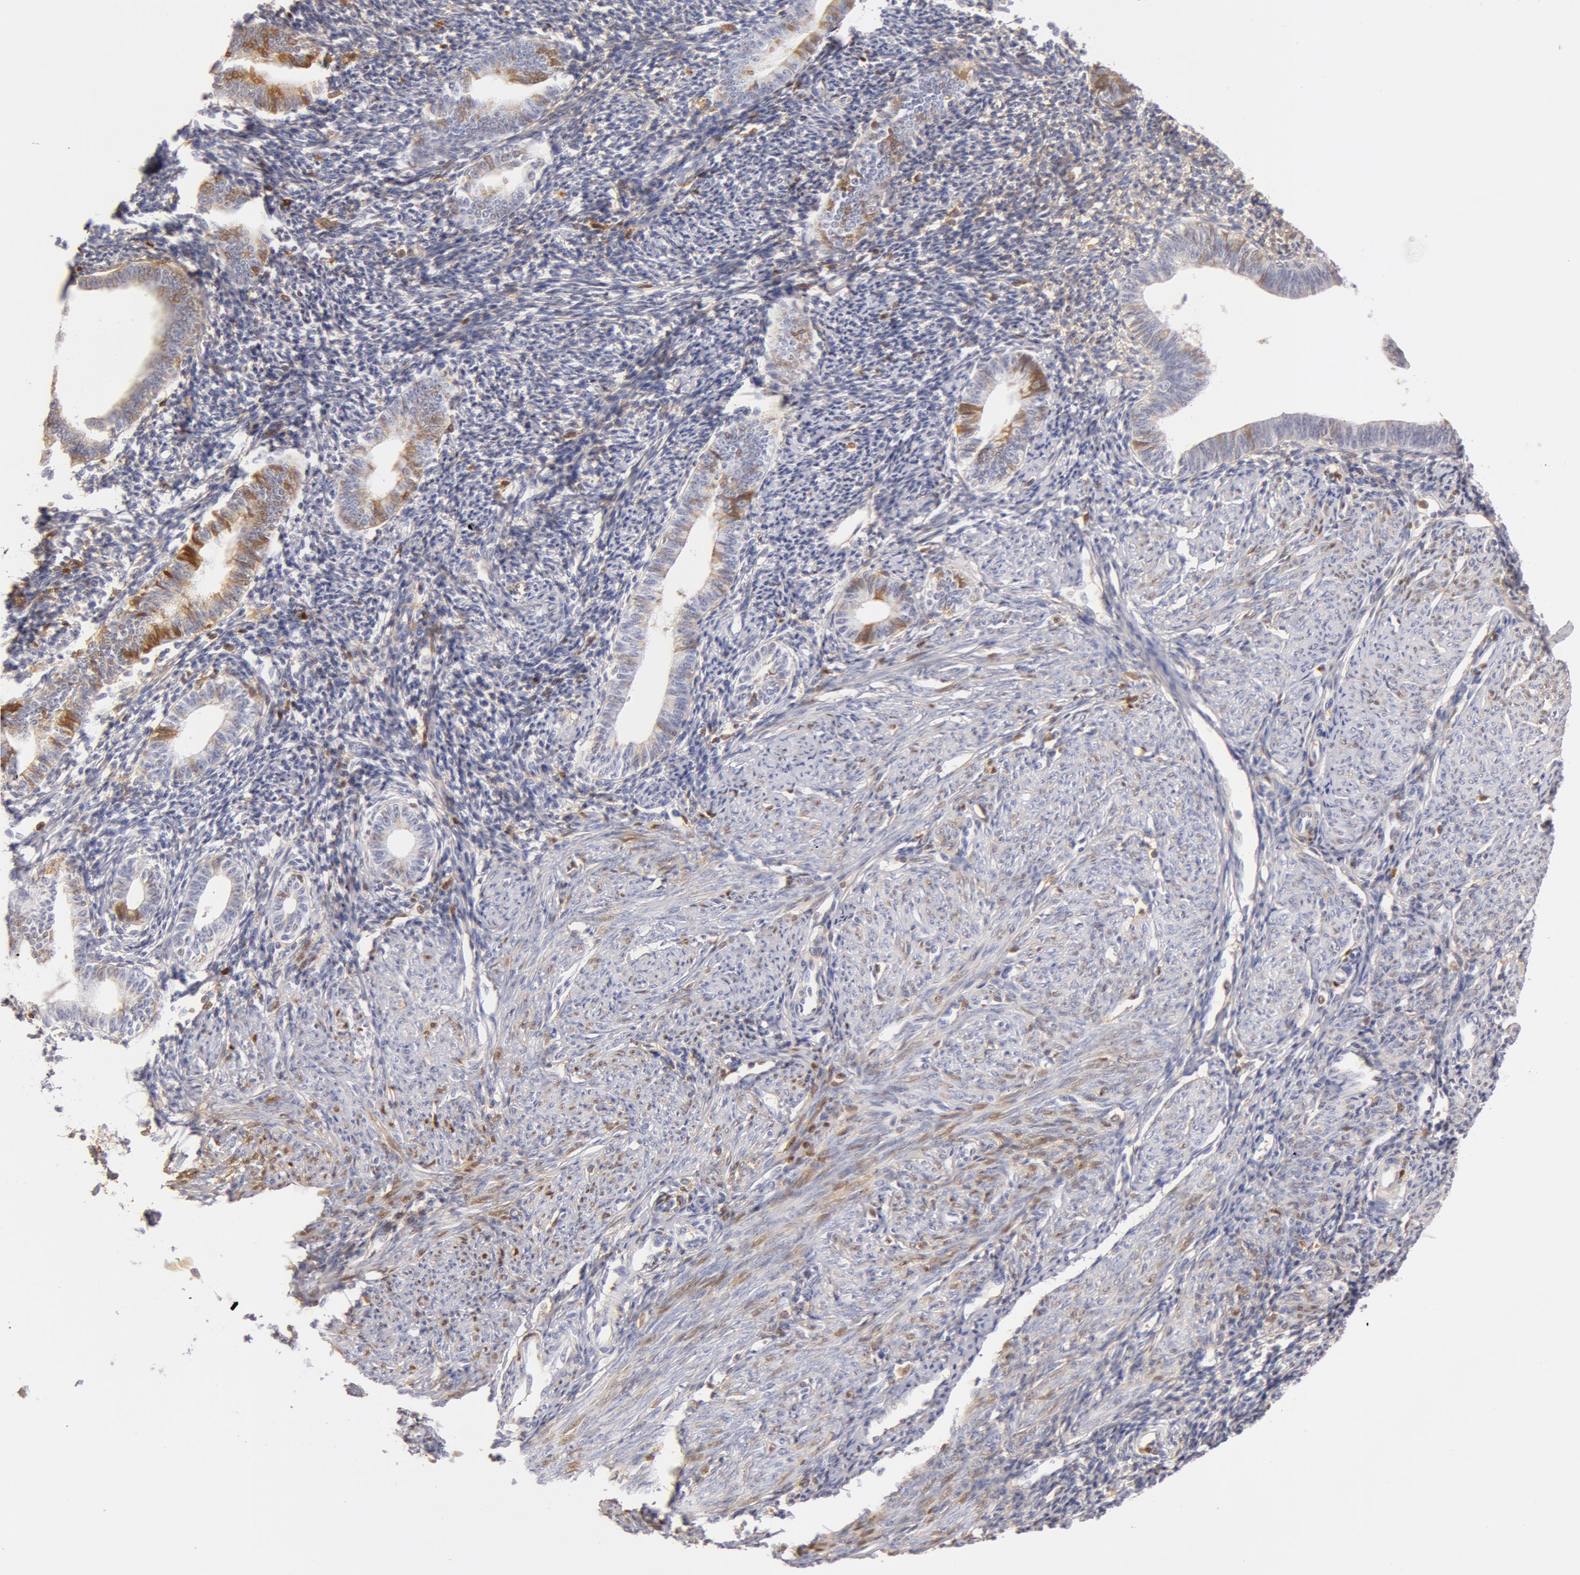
{"staining": {"intensity": "negative", "quantity": "none", "location": "none"}, "tissue": "endometrium", "cell_type": "Cells in endometrial stroma", "image_type": "normal", "snomed": [{"axis": "morphology", "description": "Normal tissue, NOS"}, {"axis": "topography", "description": "Endometrium"}], "caption": "Histopathology image shows no significant protein staining in cells in endometrial stroma of benign endometrium. (Brightfield microscopy of DAB (3,3'-diaminobenzidine) immunohistochemistry at high magnification).", "gene": "AHSG", "patient": {"sex": "female", "age": 52}}